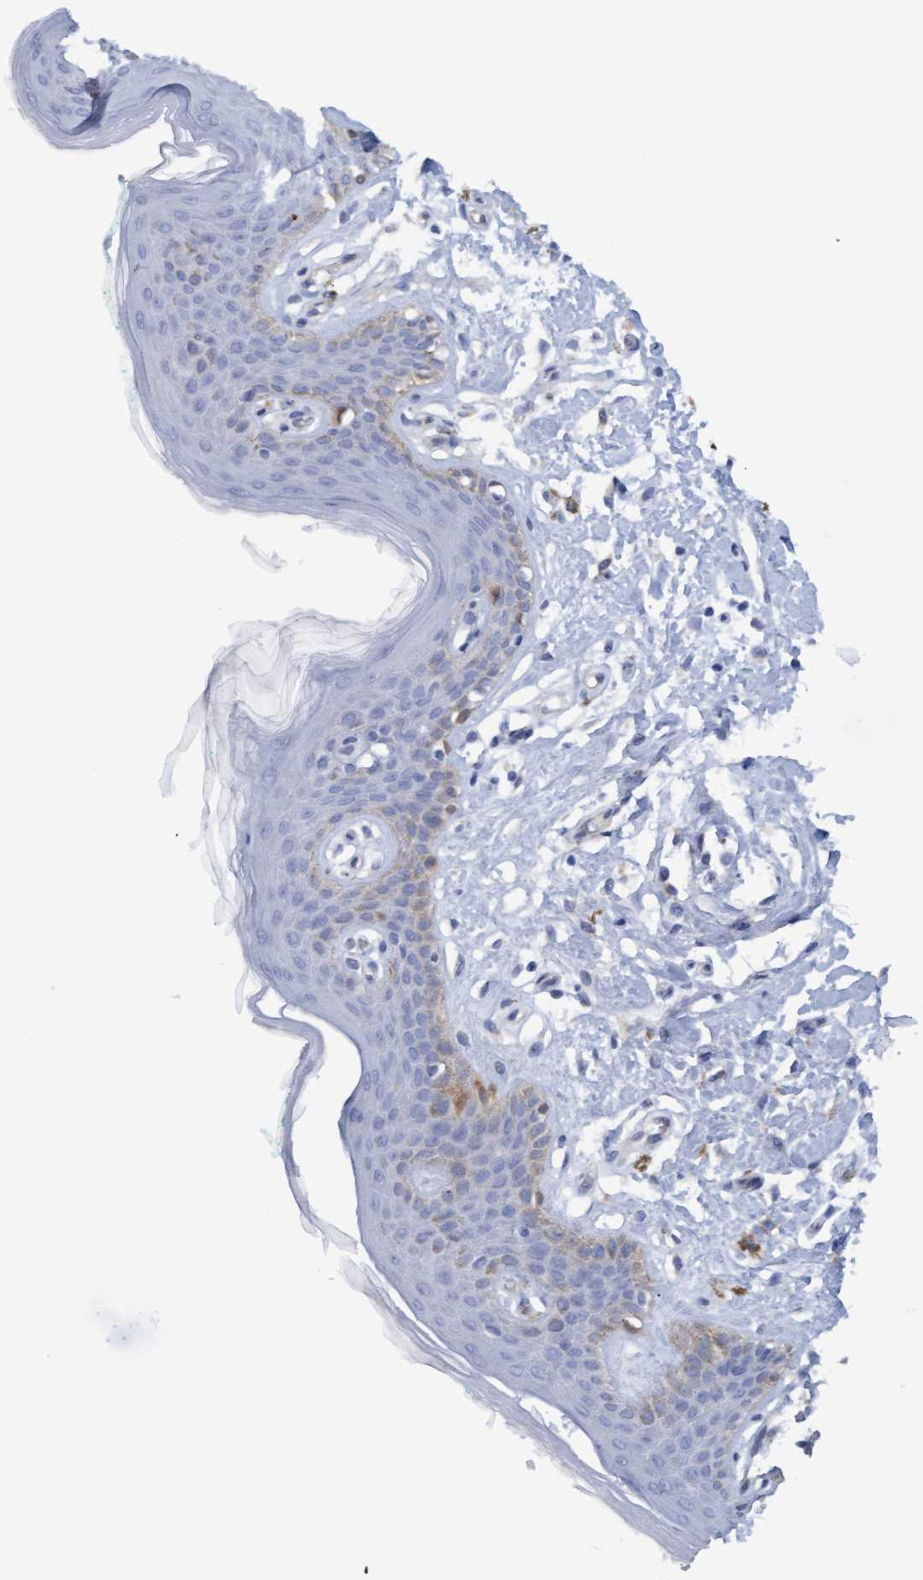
{"staining": {"intensity": "weak", "quantity": "<25%", "location": "cytoplasmic/membranous"}, "tissue": "skin", "cell_type": "Epidermal cells", "image_type": "normal", "snomed": [{"axis": "morphology", "description": "Normal tissue, NOS"}, {"axis": "topography", "description": "Vulva"}], "caption": "This histopathology image is of normal skin stained with immunohistochemistry (IHC) to label a protein in brown with the nuclei are counter-stained blue. There is no positivity in epidermal cells.", "gene": "STXBP1", "patient": {"sex": "female", "age": 66}}